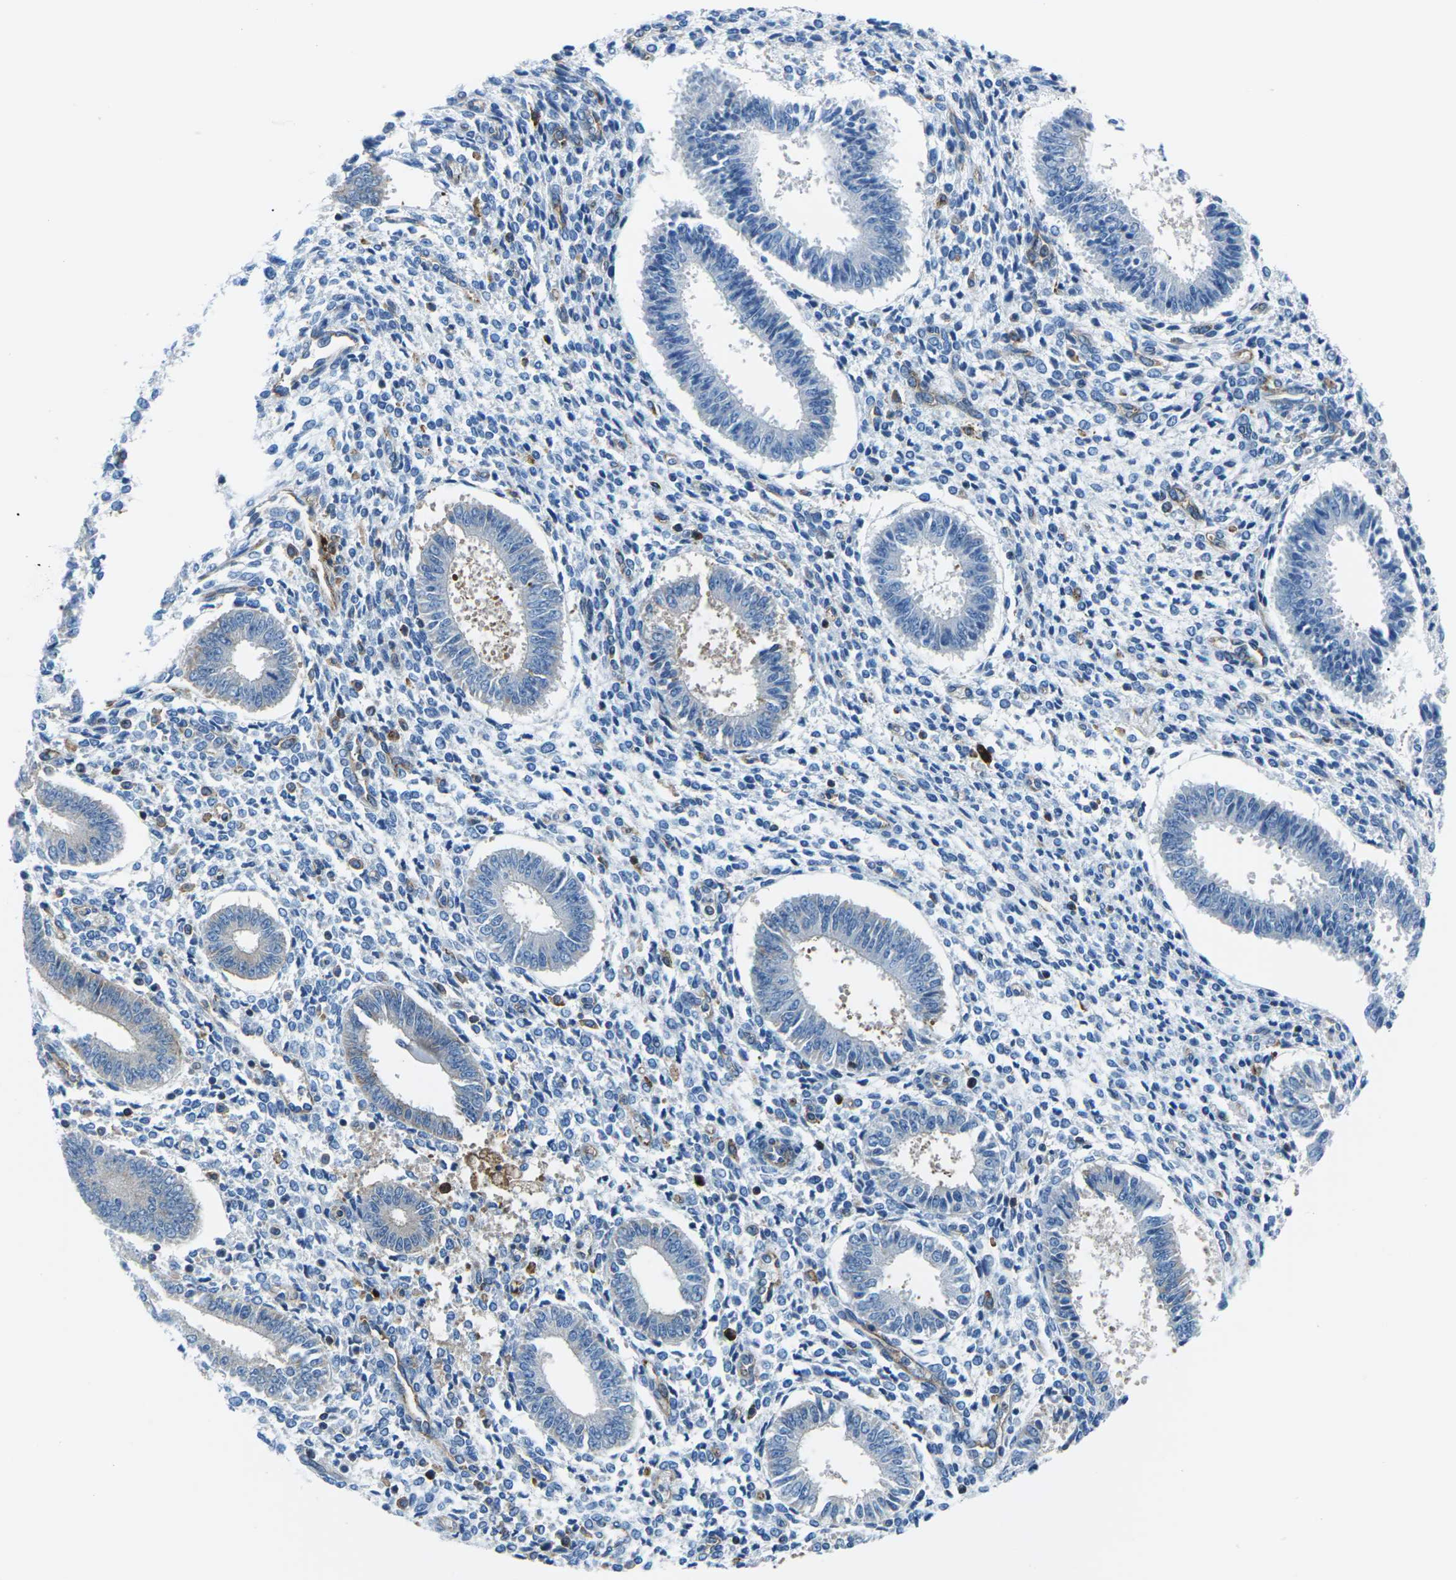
{"staining": {"intensity": "negative", "quantity": "none", "location": "none"}, "tissue": "endometrium", "cell_type": "Cells in endometrial stroma", "image_type": "normal", "snomed": [{"axis": "morphology", "description": "Normal tissue, NOS"}, {"axis": "topography", "description": "Endometrium"}], "caption": "Immunohistochemistry (IHC) image of normal human endometrium stained for a protein (brown), which demonstrates no expression in cells in endometrial stroma.", "gene": "SOCS4", "patient": {"sex": "female", "age": 35}}